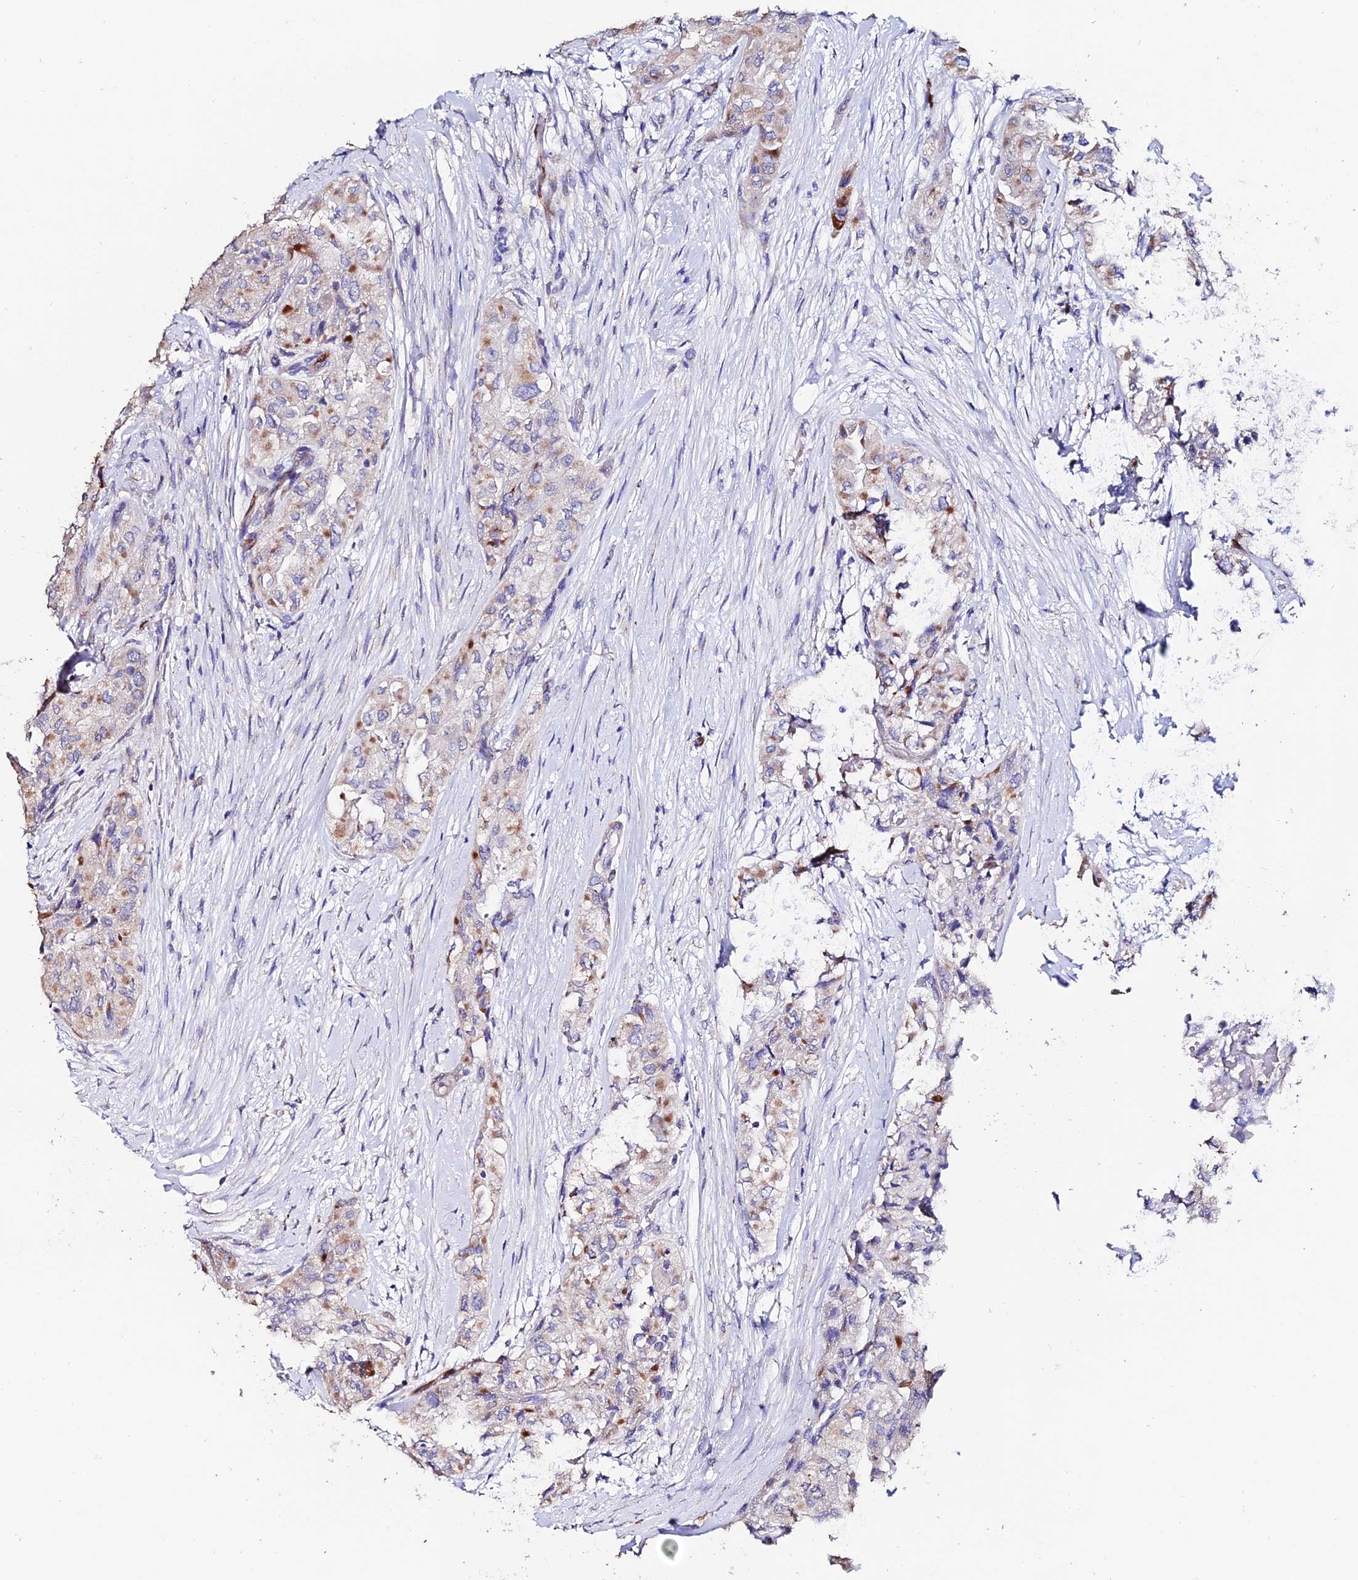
{"staining": {"intensity": "moderate", "quantity": "<25%", "location": "cytoplasmic/membranous"}, "tissue": "thyroid cancer", "cell_type": "Tumor cells", "image_type": "cancer", "snomed": [{"axis": "morphology", "description": "Papillary adenocarcinoma, NOS"}, {"axis": "topography", "description": "Thyroid gland"}], "caption": "A low amount of moderate cytoplasmic/membranous expression is identified in approximately <25% of tumor cells in thyroid cancer tissue. (DAB (3,3'-diaminobenzidine) IHC, brown staining for protein, blue staining for nuclei).", "gene": "ESM1", "patient": {"sex": "female", "age": 59}}